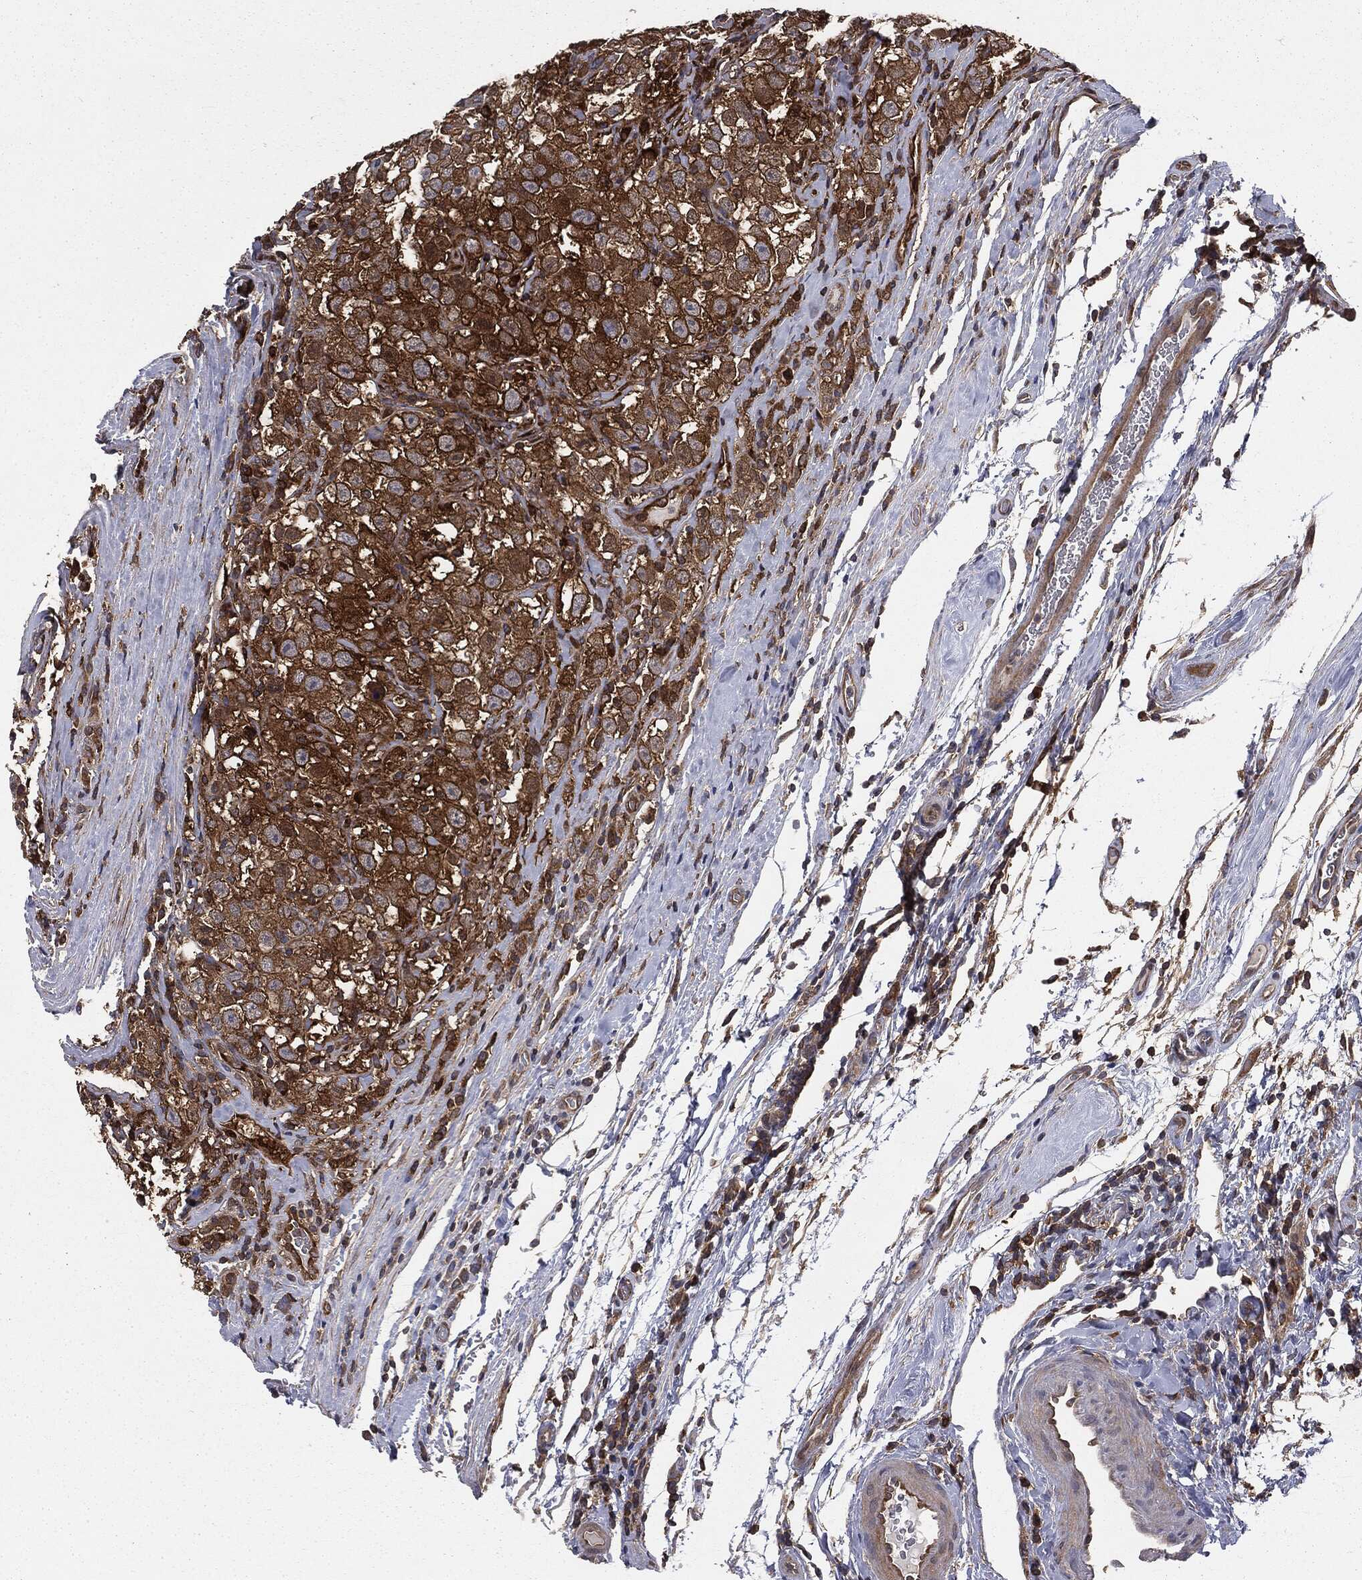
{"staining": {"intensity": "strong", "quantity": ">75%", "location": "cytoplasmic/membranous"}, "tissue": "testis cancer", "cell_type": "Tumor cells", "image_type": "cancer", "snomed": [{"axis": "morphology", "description": "Seminoma, NOS"}, {"axis": "topography", "description": "Testis"}], "caption": "The micrograph shows immunohistochemical staining of testis seminoma. There is strong cytoplasmic/membranous staining is identified in approximately >75% of tumor cells.", "gene": "GNB5", "patient": {"sex": "male", "age": 41}}